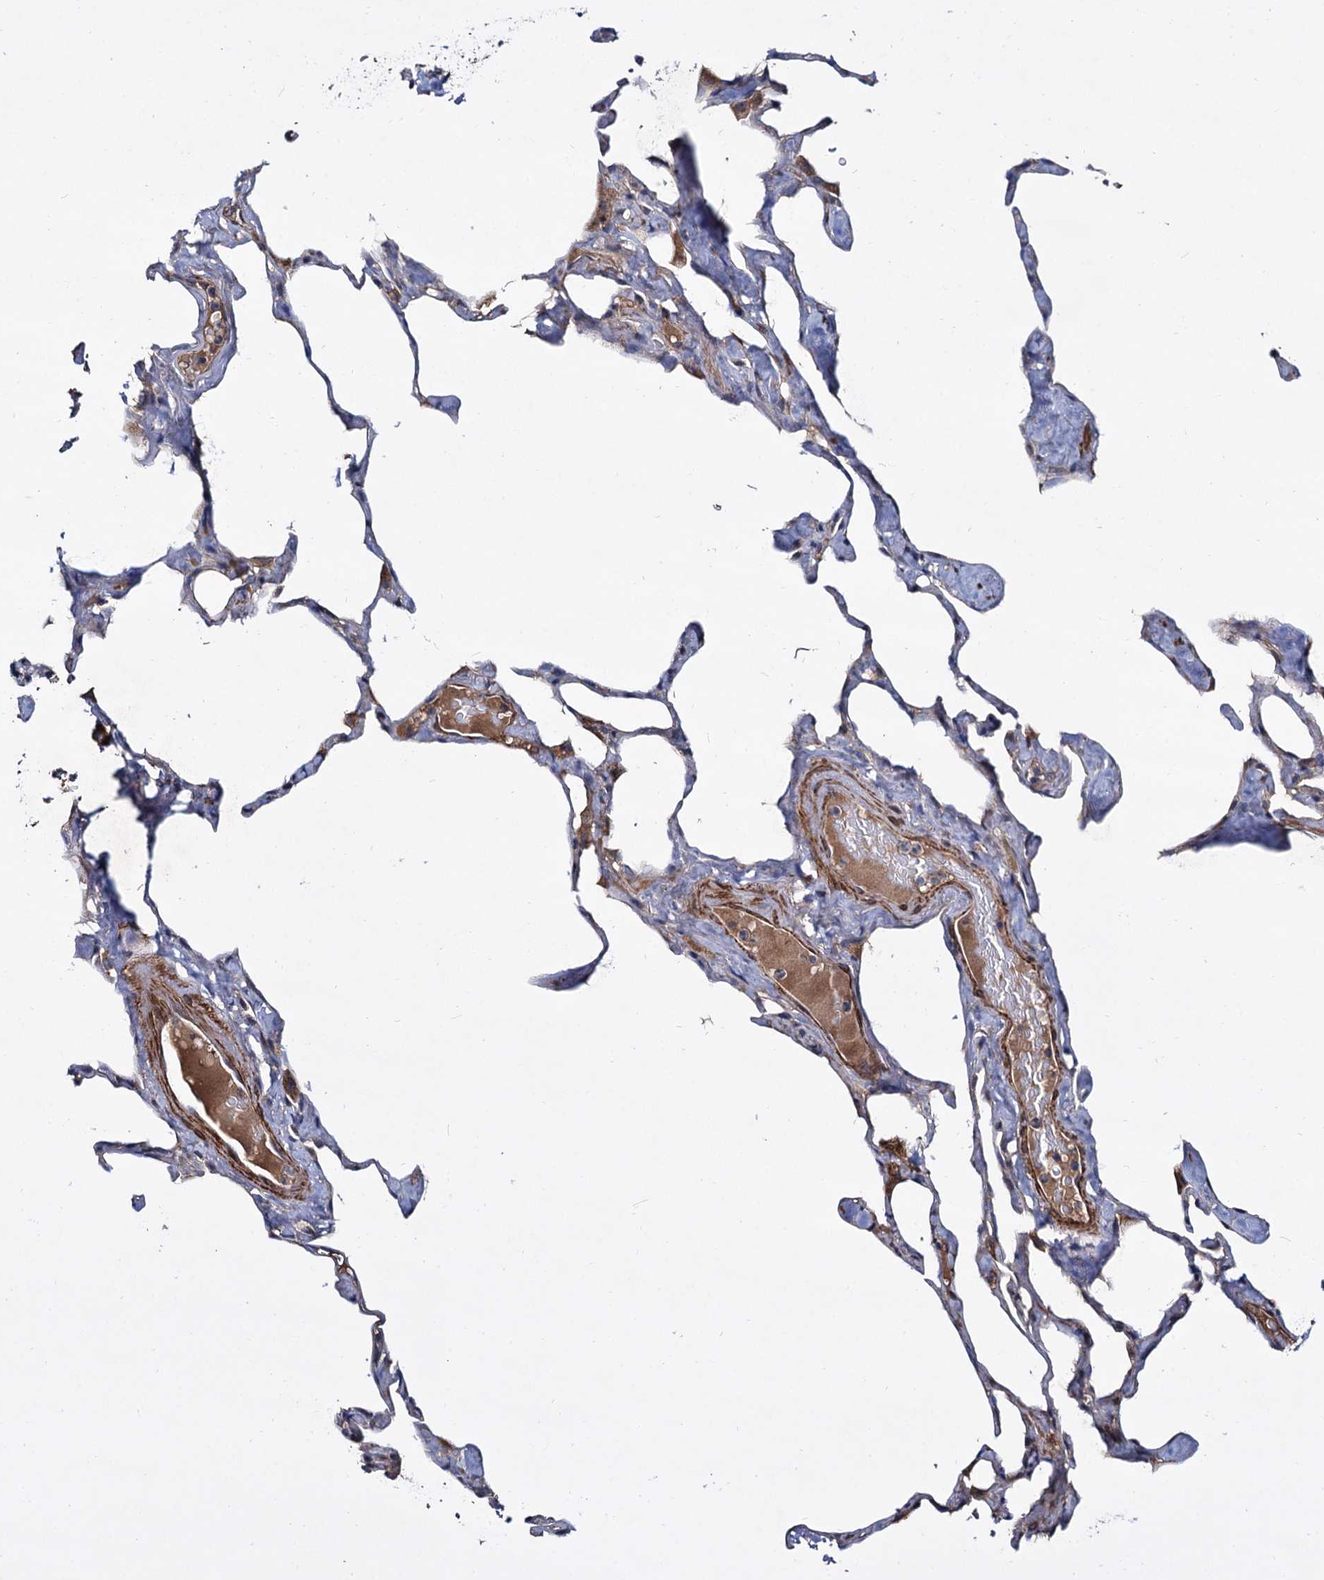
{"staining": {"intensity": "negative", "quantity": "none", "location": "none"}, "tissue": "lung", "cell_type": "Alveolar cells", "image_type": "normal", "snomed": [{"axis": "morphology", "description": "Normal tissue, NOS"}, {"axis": "topography", "description": "Lung"}], "caption": "IHC photomicrograph of unremarkable human lung stained for a protein (brown), which reveals no expression in alveolar cells.", "gene": "ISM2", "patient": {"sex": "male", "age": 65}}